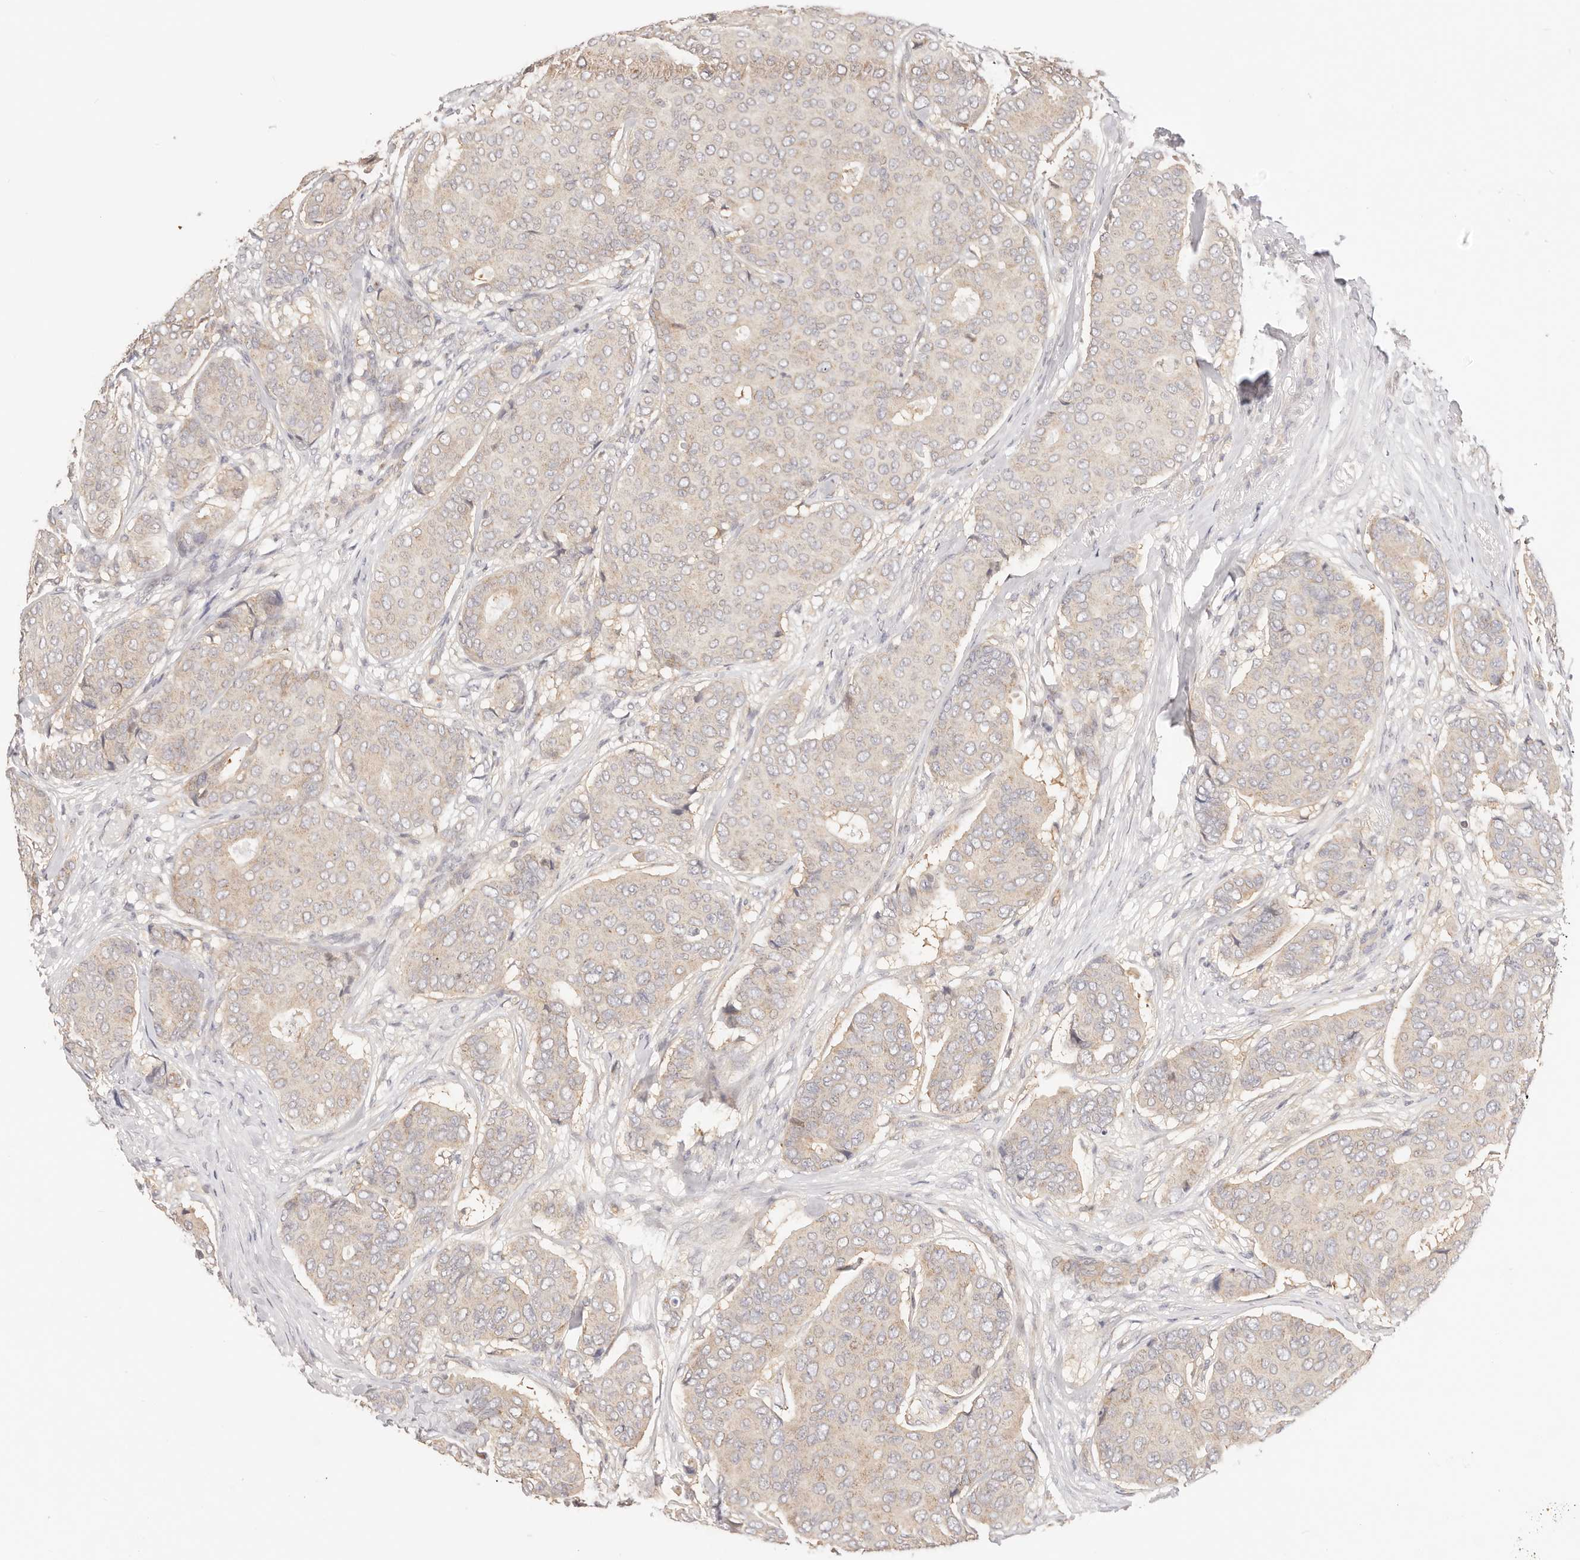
{"staining": {"intensity": "weak", "quantity": "25%-75%", "location": "cytoplasmic/membranous"}, "tissue": "breast cancer", "cell_type": "Tumor cells", "image_type": "cancer", "snomed": [{"axis": "morphology", "description": "Duct carcinoma"}, {"axis": "topography", "description": "Breast"}], "caption": "A brown stain highlights weak cytoplasmic/membranous staining of a protein in human breast cancer (invasive ductal carcinoma) tumor cells.", "gene": "KCMF1", "patient": {"sex": "female", "age": 75}}